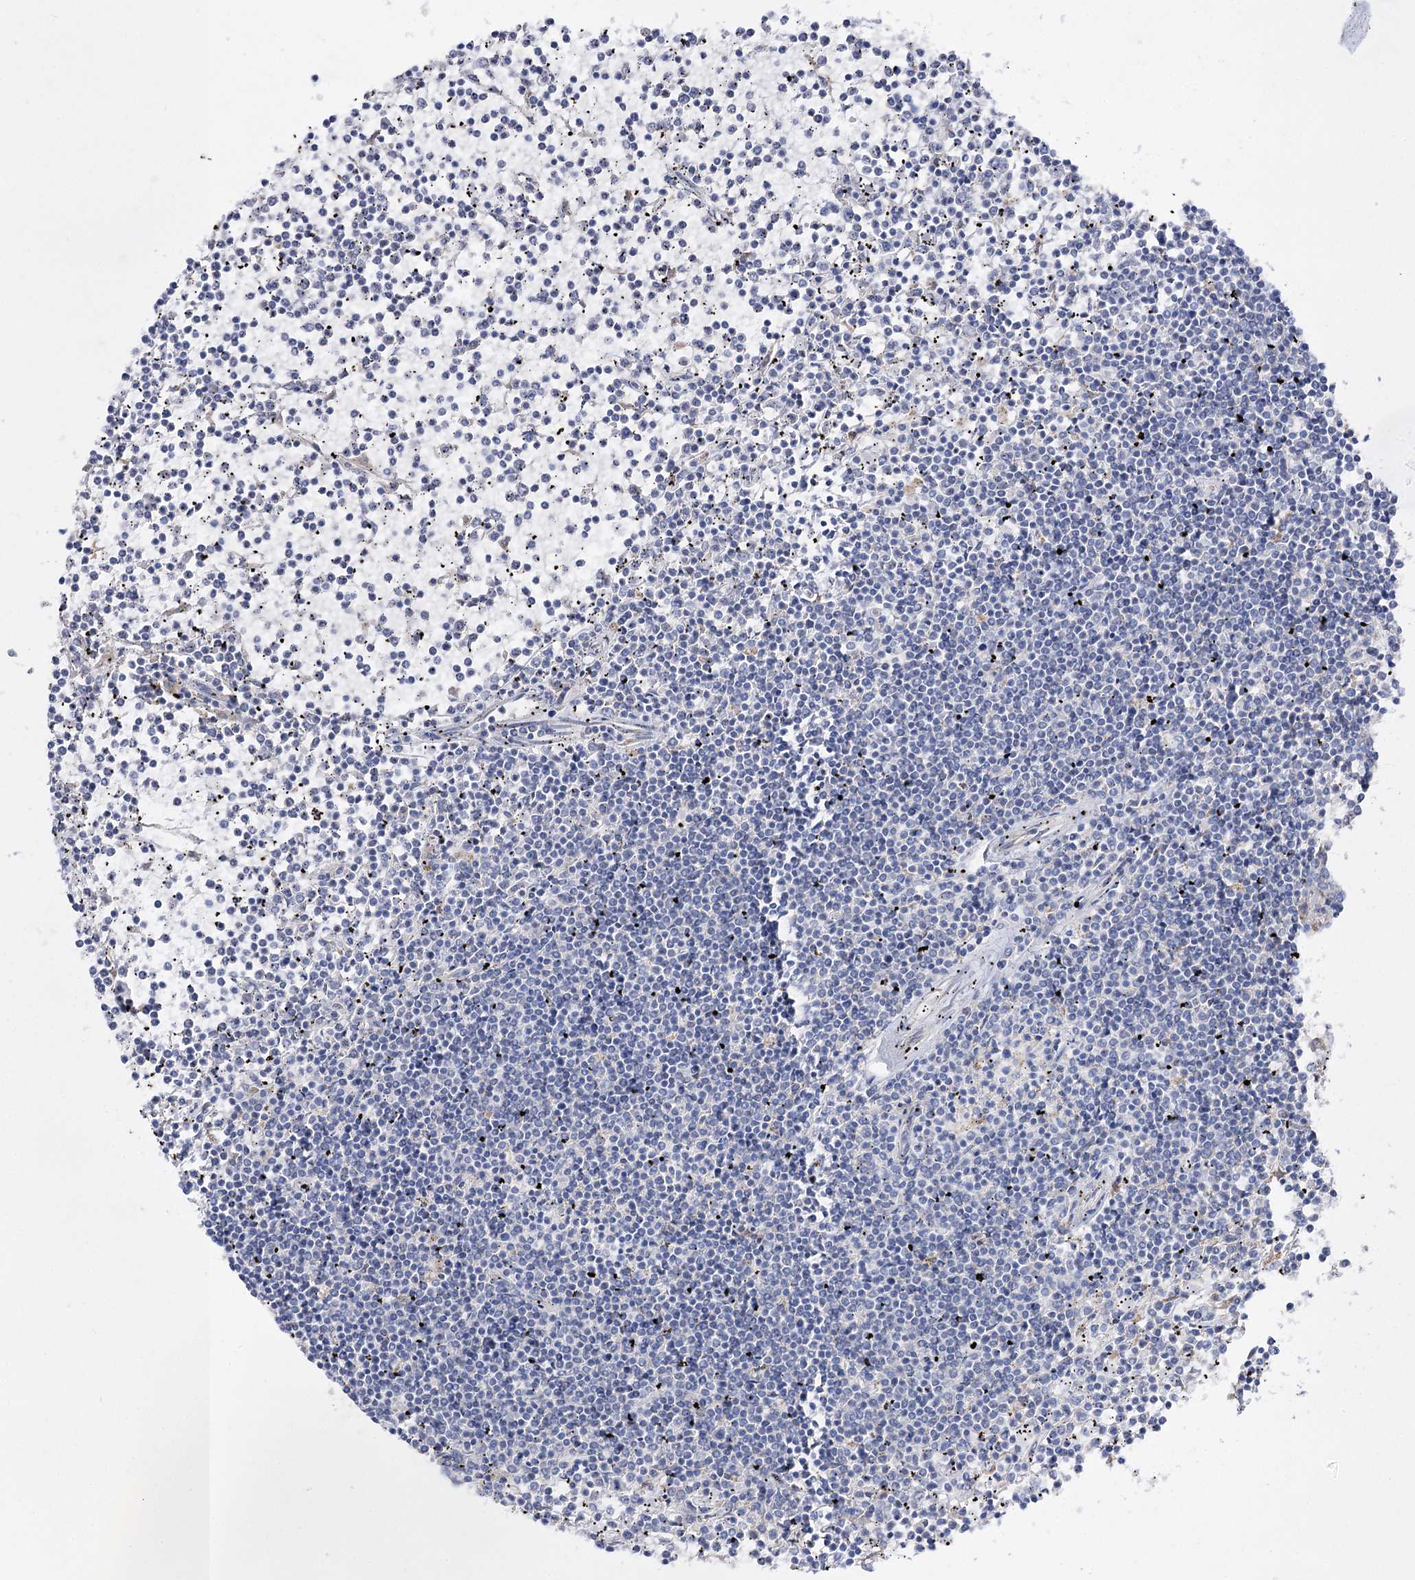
{"staining": {"intensity": "negative", "quantity": "none", "location": "none"}, "tissue": "lymphoma", "cell_type": "Tumor cells", "image_type": "cancer", "snomed": [{"axis": "morphology", "description": "Malignant lymphoma, non-Hodgkin's type, Low grade"}, {"axis": "topography", "description": "Spleen"}], "caption": "A micrograph of lymphoma stained for a protein exhibits no brown staining in tumor cells.", "gene": "NAGLU", "patient": {"sex": "female", "age": 19}}